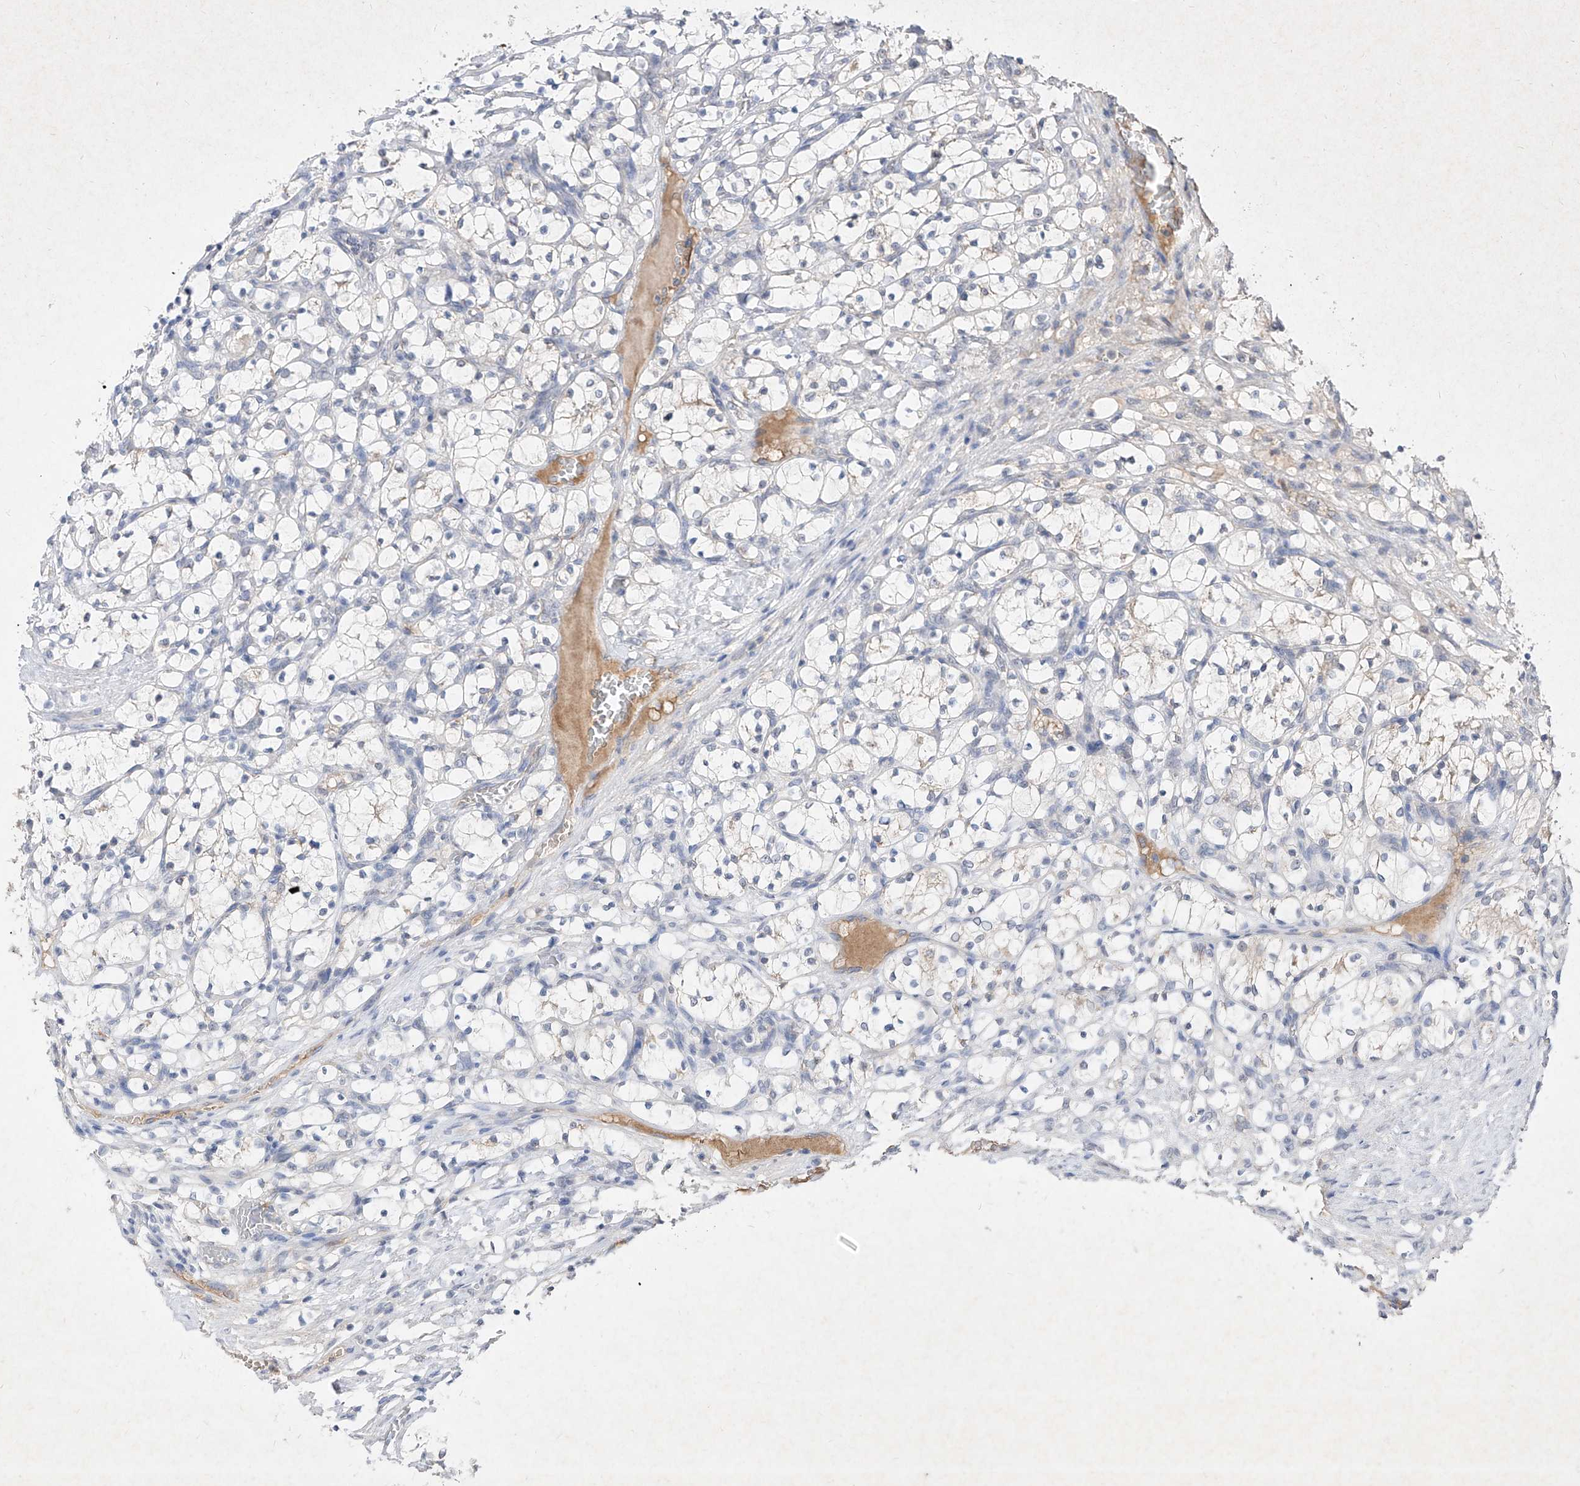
{"staining": {"intensity": "negative", "quantity": "none", "location": "none"}, "tissue": "renal cancer", "cell_type": "Tumor cells", "image_type": "cancer", "snomed": [{"axis": "morphology", "description": "Adenocarcinoma, NOS"}, {"axis": "topography", "description": "Kidney"}], "caption": "An IHC photomicrograph of renal adenocarcinoma is shown. There is no staining in tumor cells of renal adenocarcinoma.", "gene": "C4A", "patient": {"sex": "female", "age": 69}}